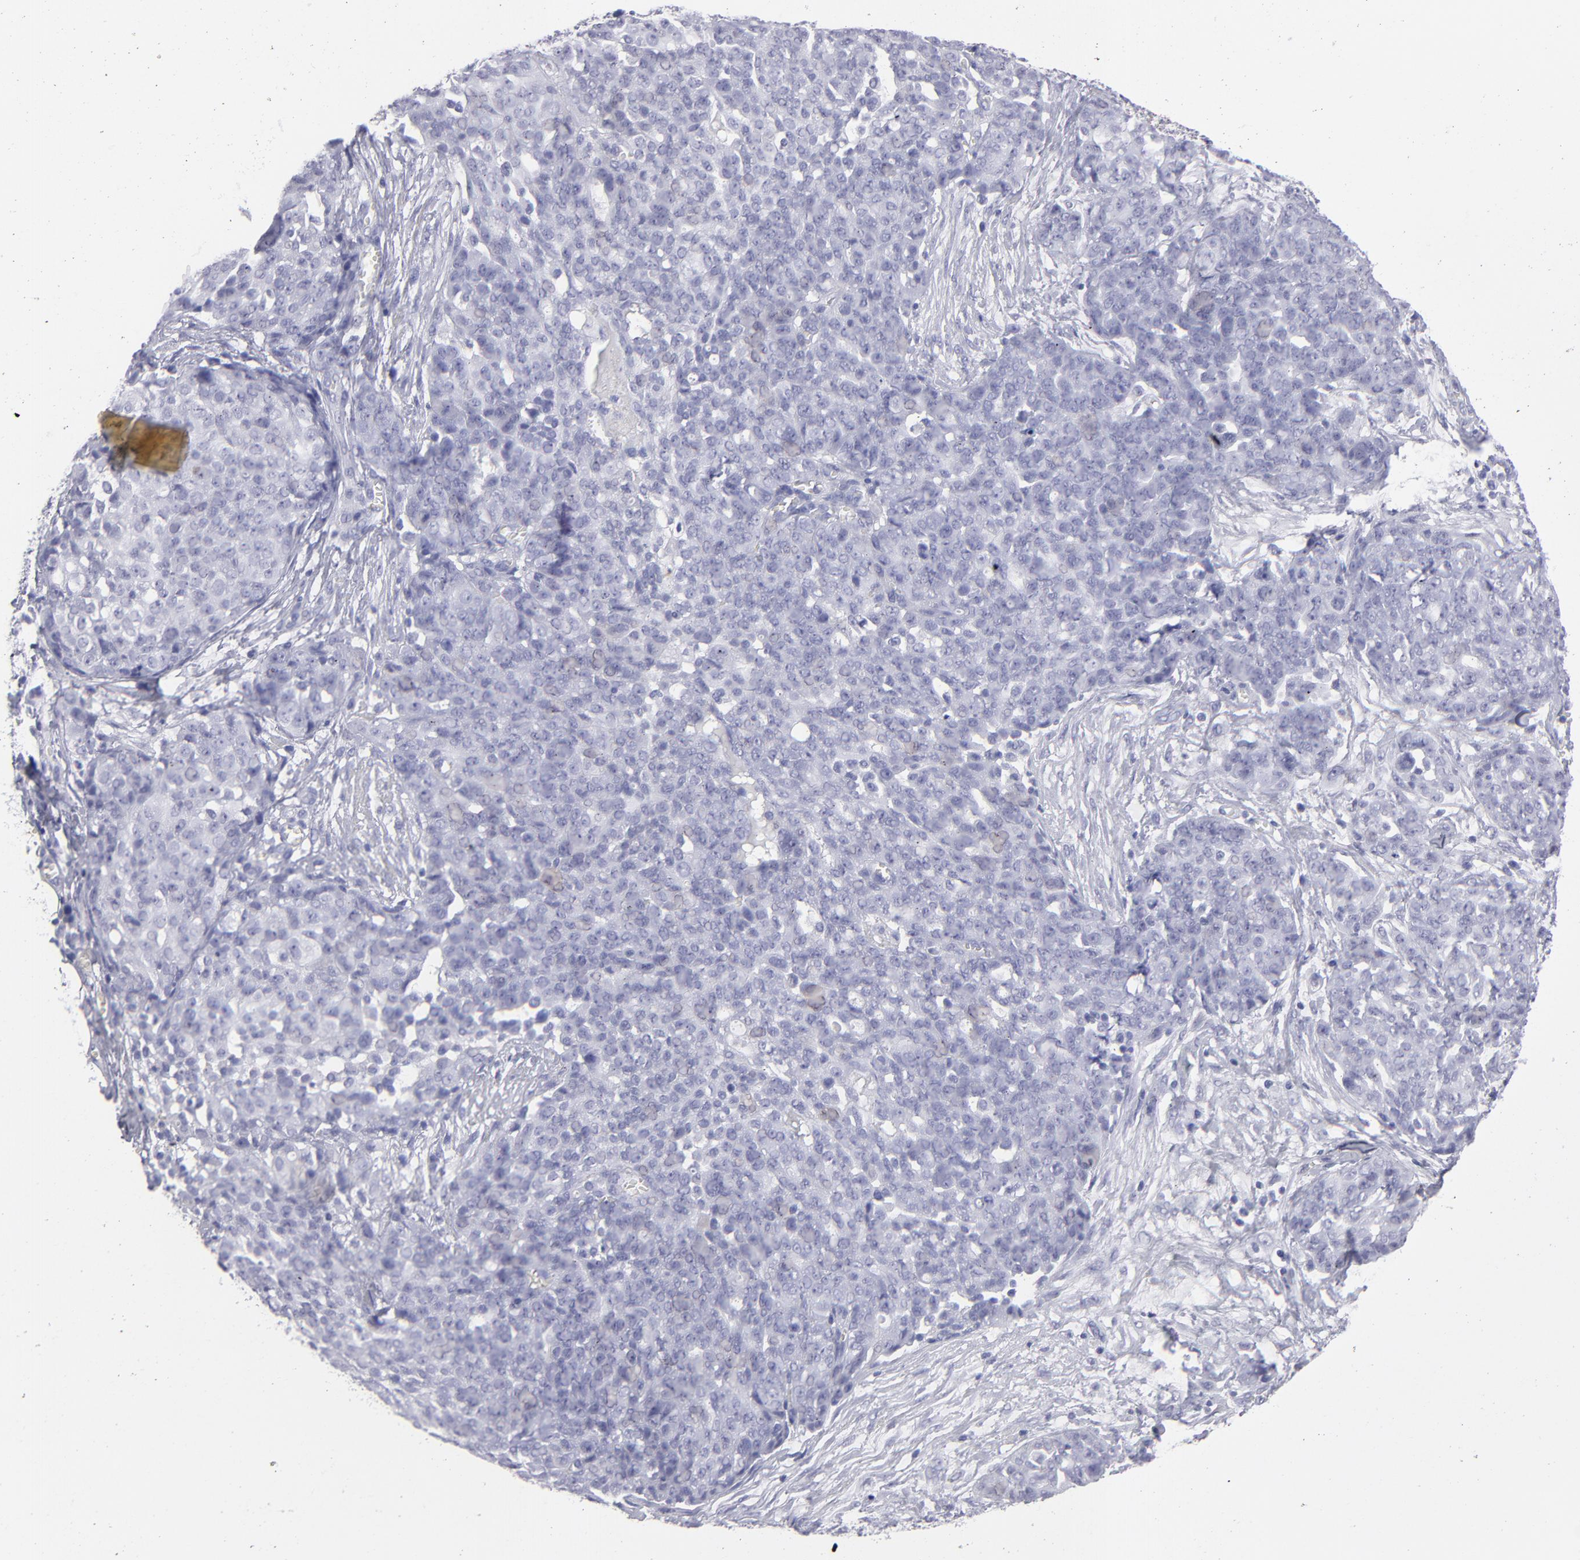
{"staining": {"intensity": "negative", "quantity": "none", "location": "none"}, "tissue": "ovarian cancer", "cell_type": "Tumor cells", "image_type": "cancer", "snomed": [{"axis": "morphology", "description": "Cystadenocarcinoma, serous, NOS"}, {"axis": "topography", "description": "Soft tissue"}, {"axis": "topography", "description": "Ovary"}], "caption": "A micrograph of ovarian cancer (serous cystadenocarcinoma) stained for a protein exhibits no brown staining in tumor cells. The staining was performed using DAB (3,3'-diaminobenzidine) to visualize the protein expression in brown, while the nuclei were stained in blue with hematoxylin (Magnification: 20x).", "gene": "ALDOB", "patient": {"sex": "female", "age": 57}}